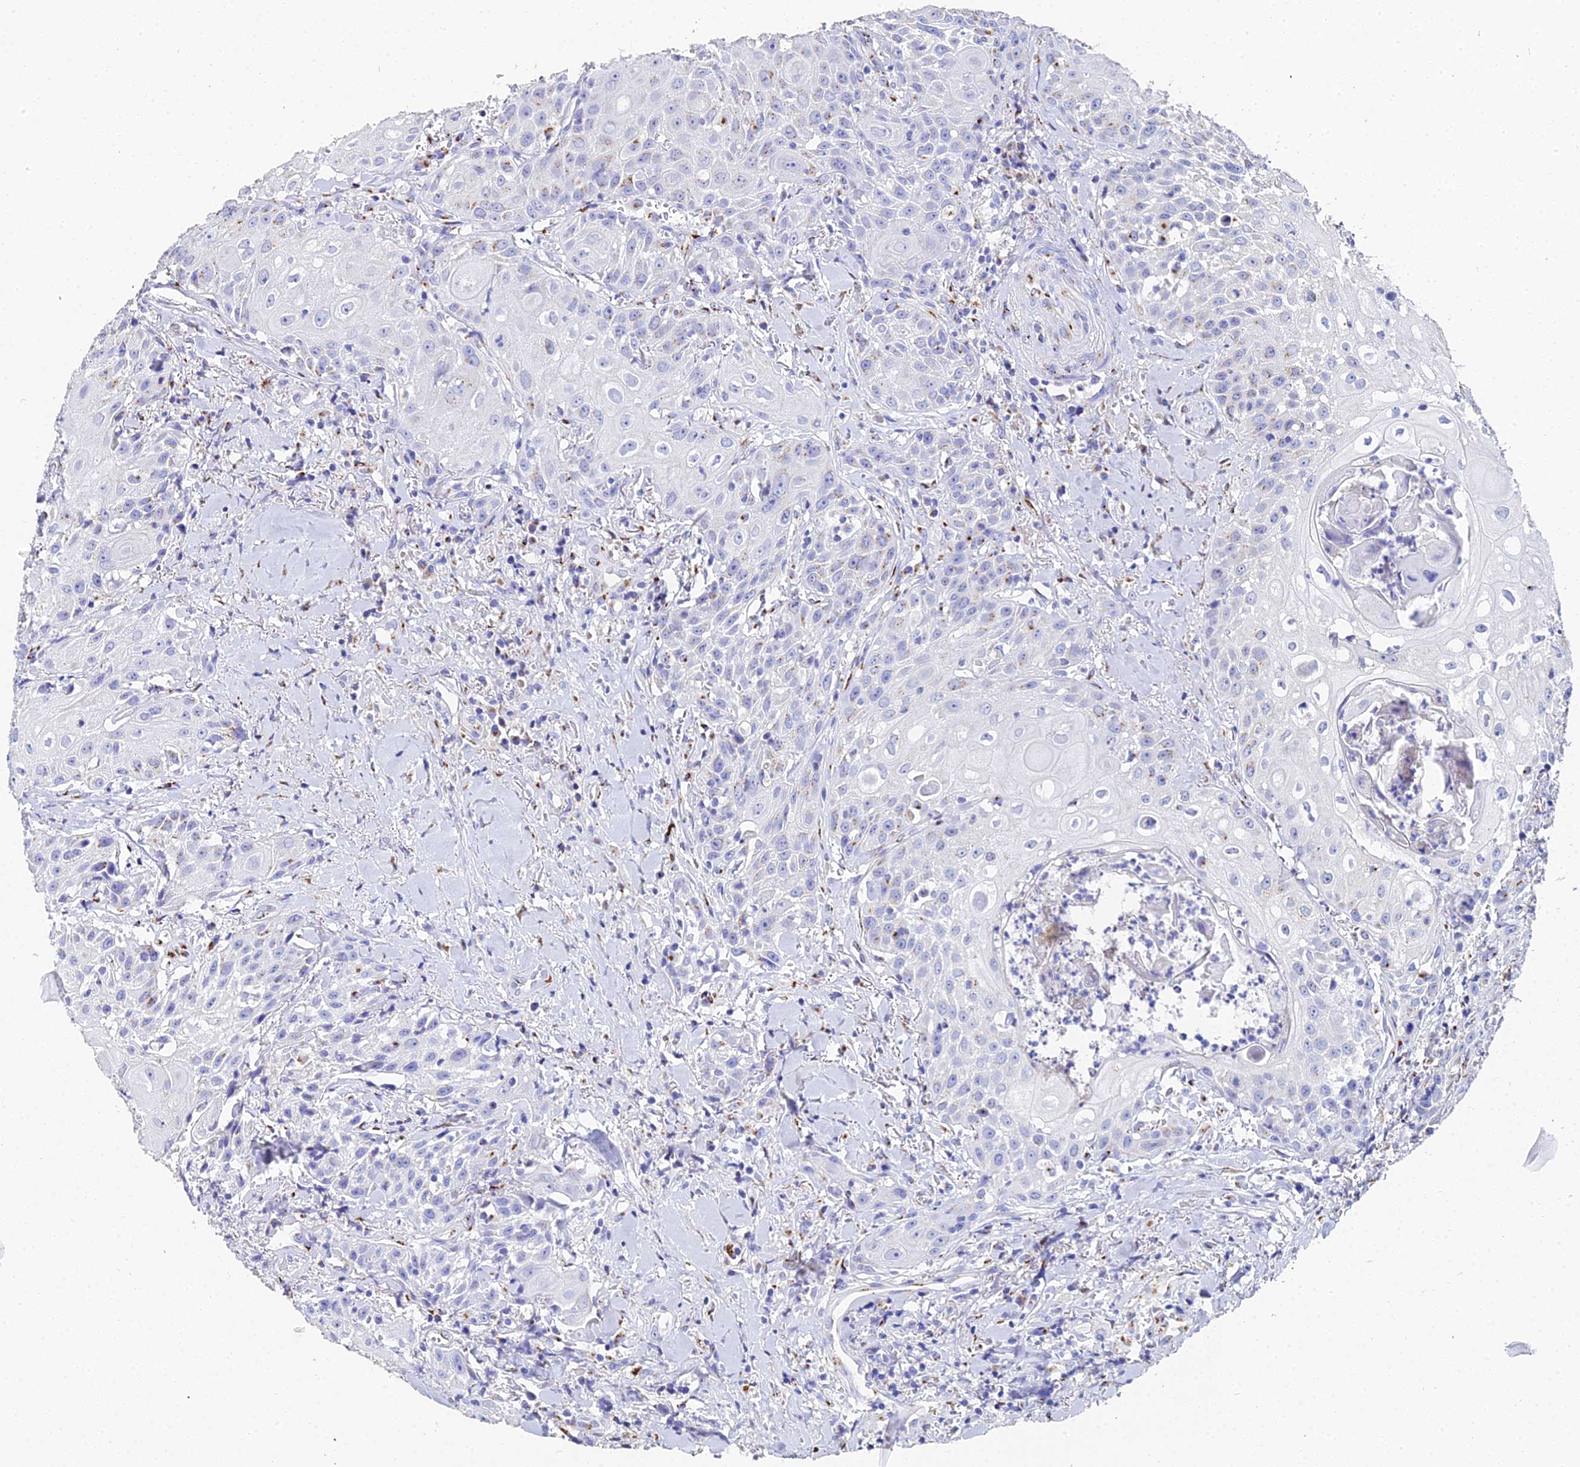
{"staining": {"intensity": "negative", "quantity": "none", "location": "none"}, "tissue": "head and neck cancer", "cell_type": "Tumor cells", "image_type": "cancer", "snomed": [{"axis": "morphology", "description": "Squamous cell carcinoma, NOS"}, {"axis": "topography", "description": "Oral tissue"}, {"axis": "topography", "description": "Head-Neck"}], "caption": "Head and neck cancer (squamous cell carcinoma) was stained to show a protein in brown. There is no significant staining in tumor cells.", "gene": "ENSG00000268674", "patient": {"sex": "female", "age": 82}}